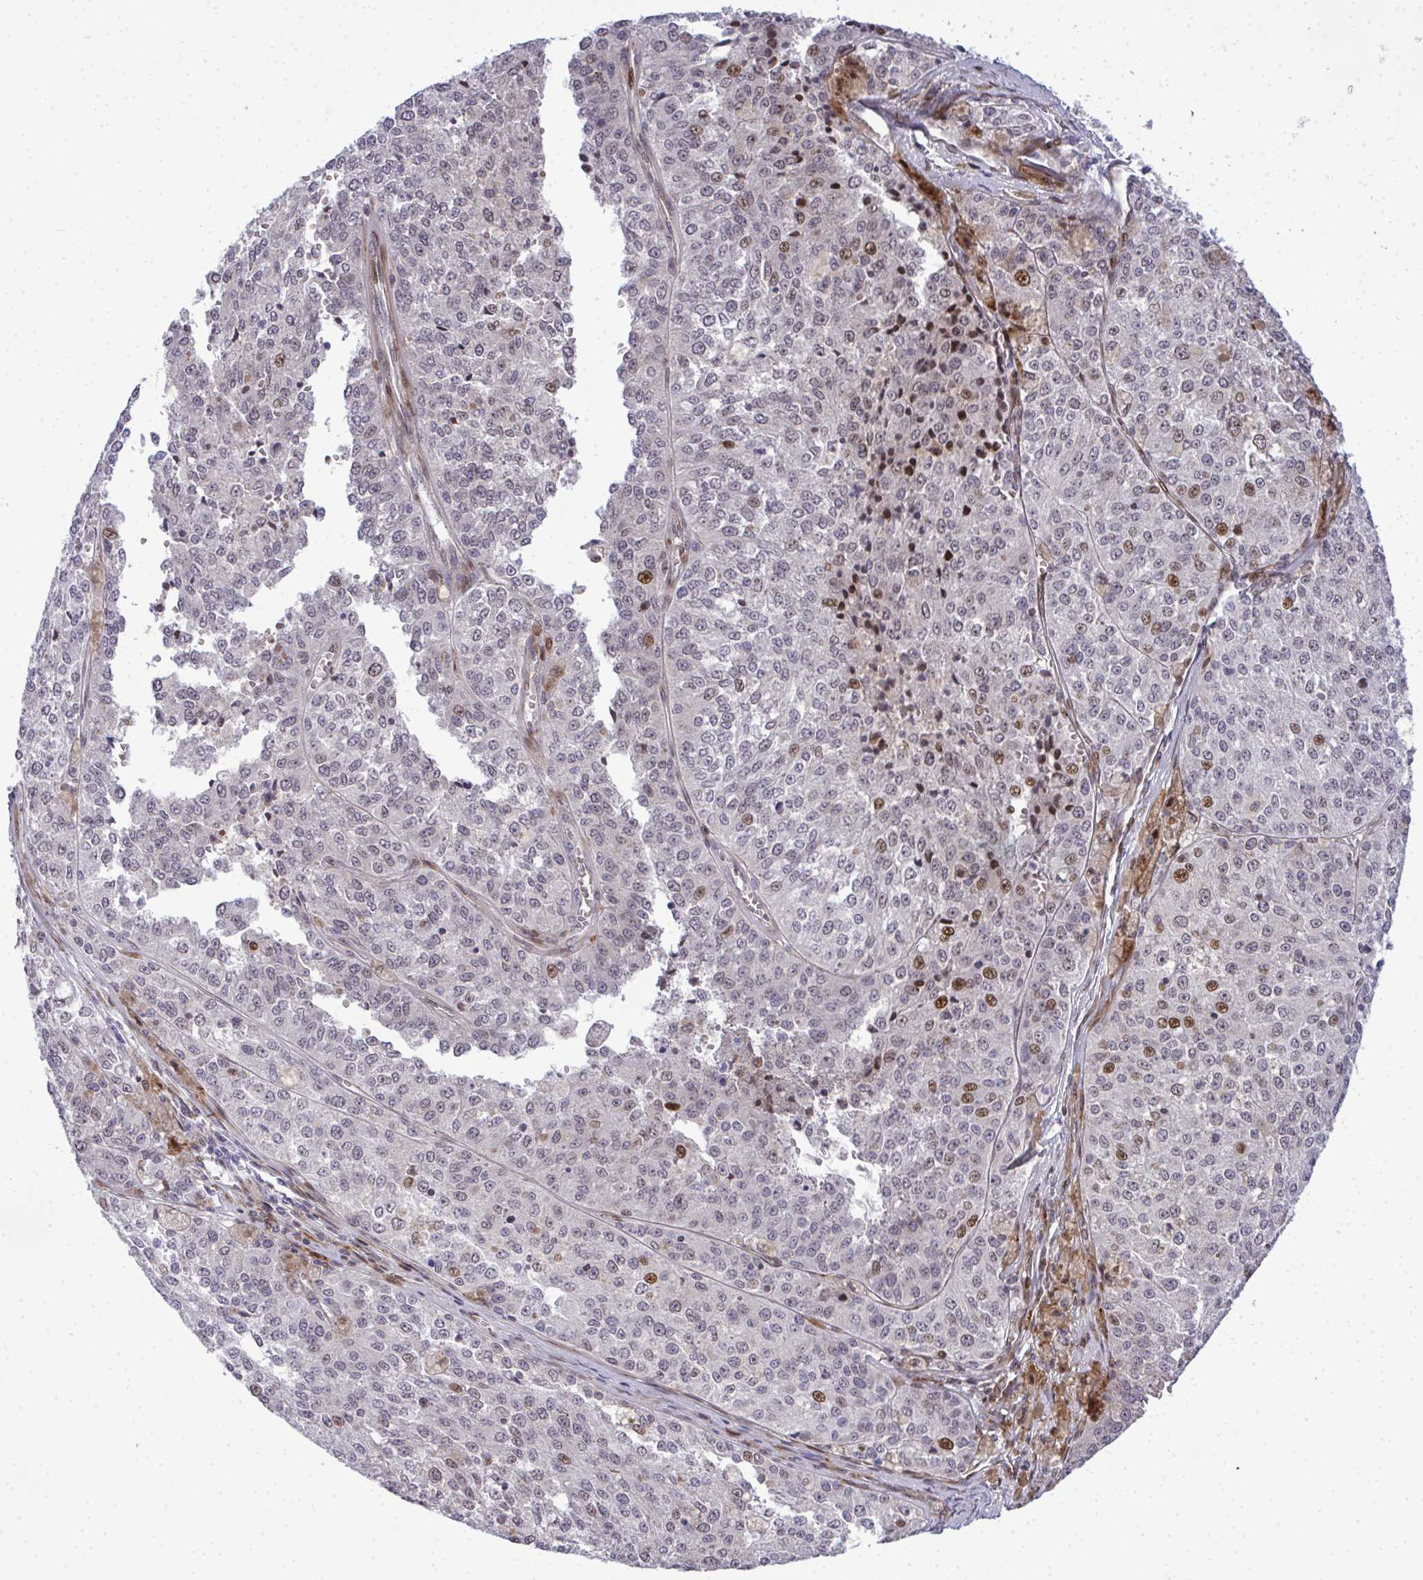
{"staining": {"intensity": "moderate", "quantity": "<25%", "location": "nuclear"}, "tissue": "melanoma", "cell_type": "Tumor cells", "image_type": "cancer", "snomed": [{"axis": "morphology", "description": "Malignant melanoma, Metastatic site"}, {"axis": "topography", "description": "Lymph node"}], "caption": "Immunohistochemistry (DAB) staining of human malignant melanoma (metastatic site) shows moderate nuclear protein positivity in about <25% of tumor cells.", "gene": "CASTOR2", "patient": {"sex": "female", "age": 64}}